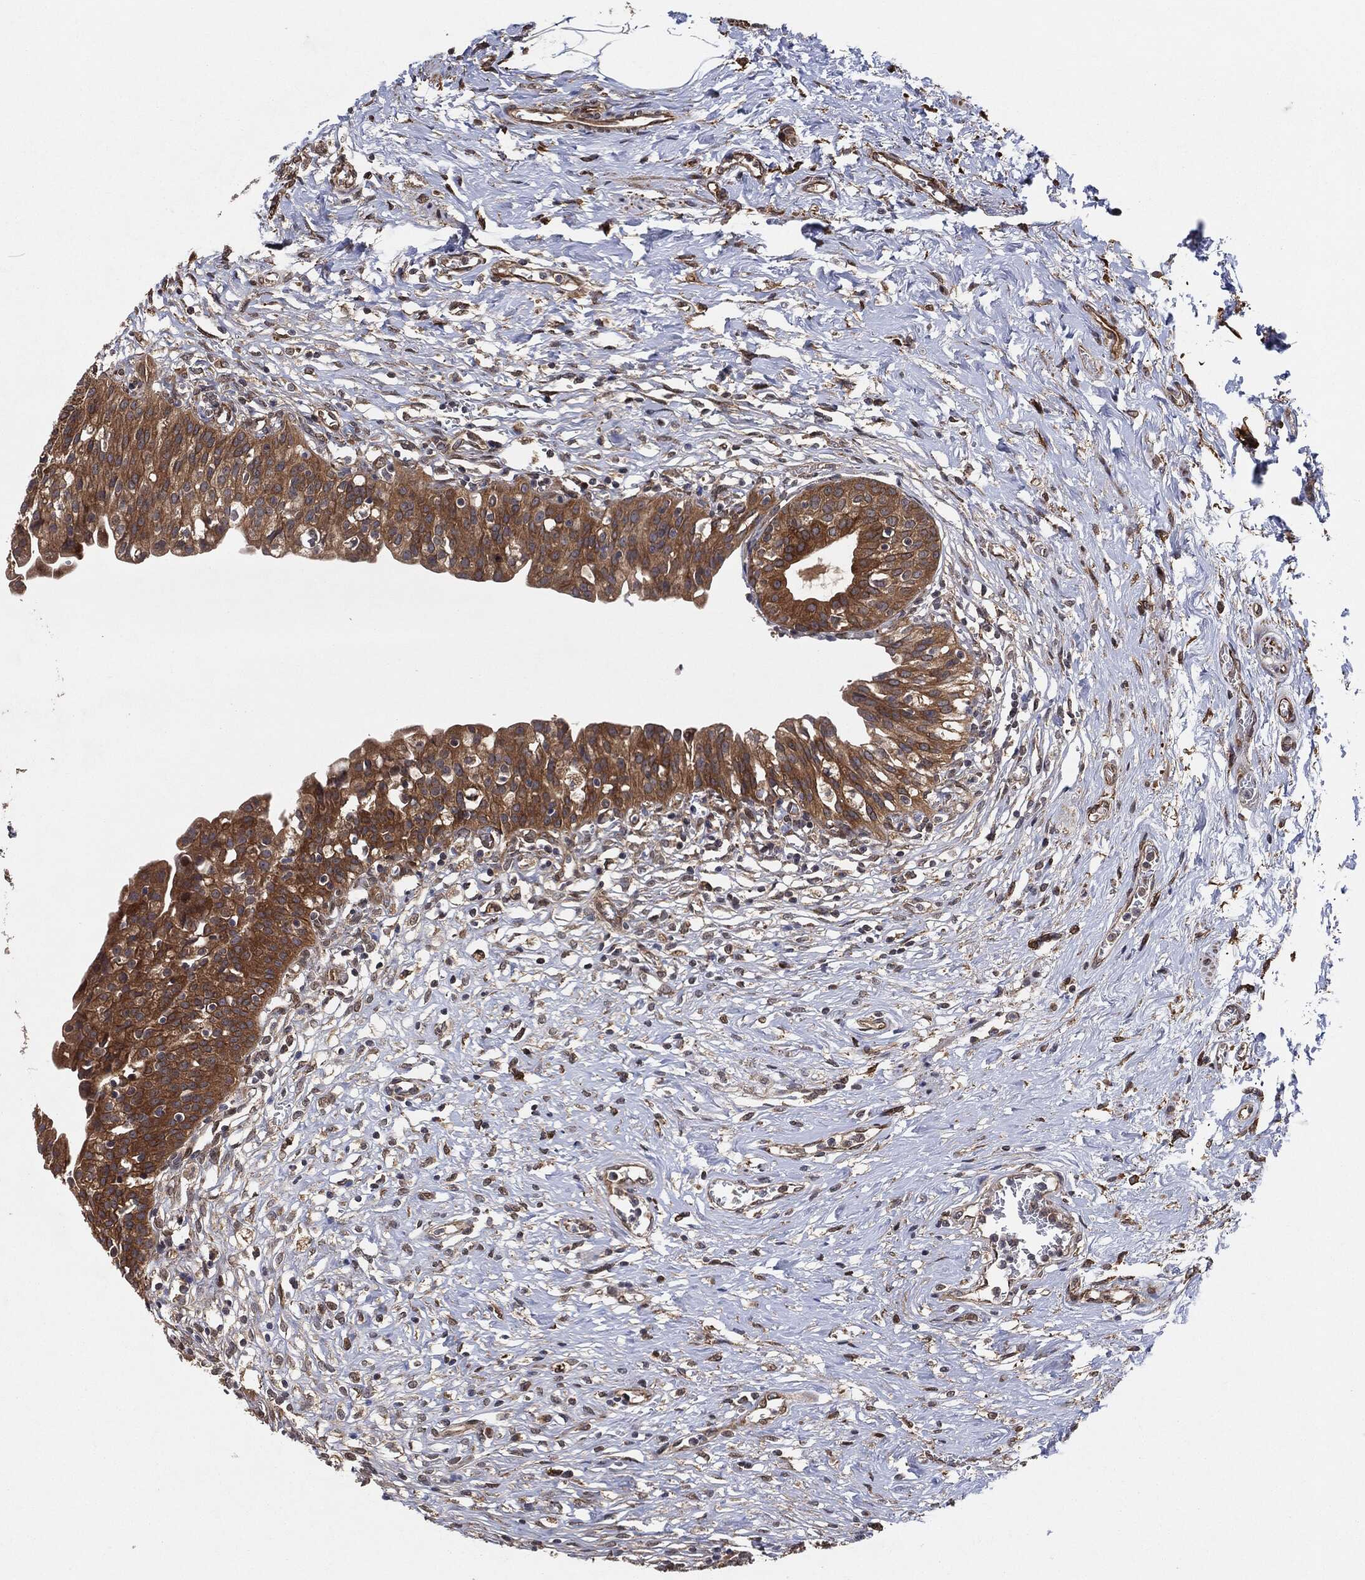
{"staining": {"intensity": "moderate", "quantity": ">75%", "location": "cytoplasmic/membranous"}, "tissue": "urinary bladder", "cell_type": "Urothelial cells", "image_type": "normal", "snomed": [{"axis": "morphology", "description": "Normal tissue, NOS"}, {"axis": "topography", "description": "Urinary bladder"}], "caption": "About >75% of urothelial cells in normal urinary bladder reveal moderate cytoplasmic/membranous protein expression as visualized by brown immunohistochemical staining.", "gene": "BCAR1", "patient": {"sex": "male", "age": 76}}